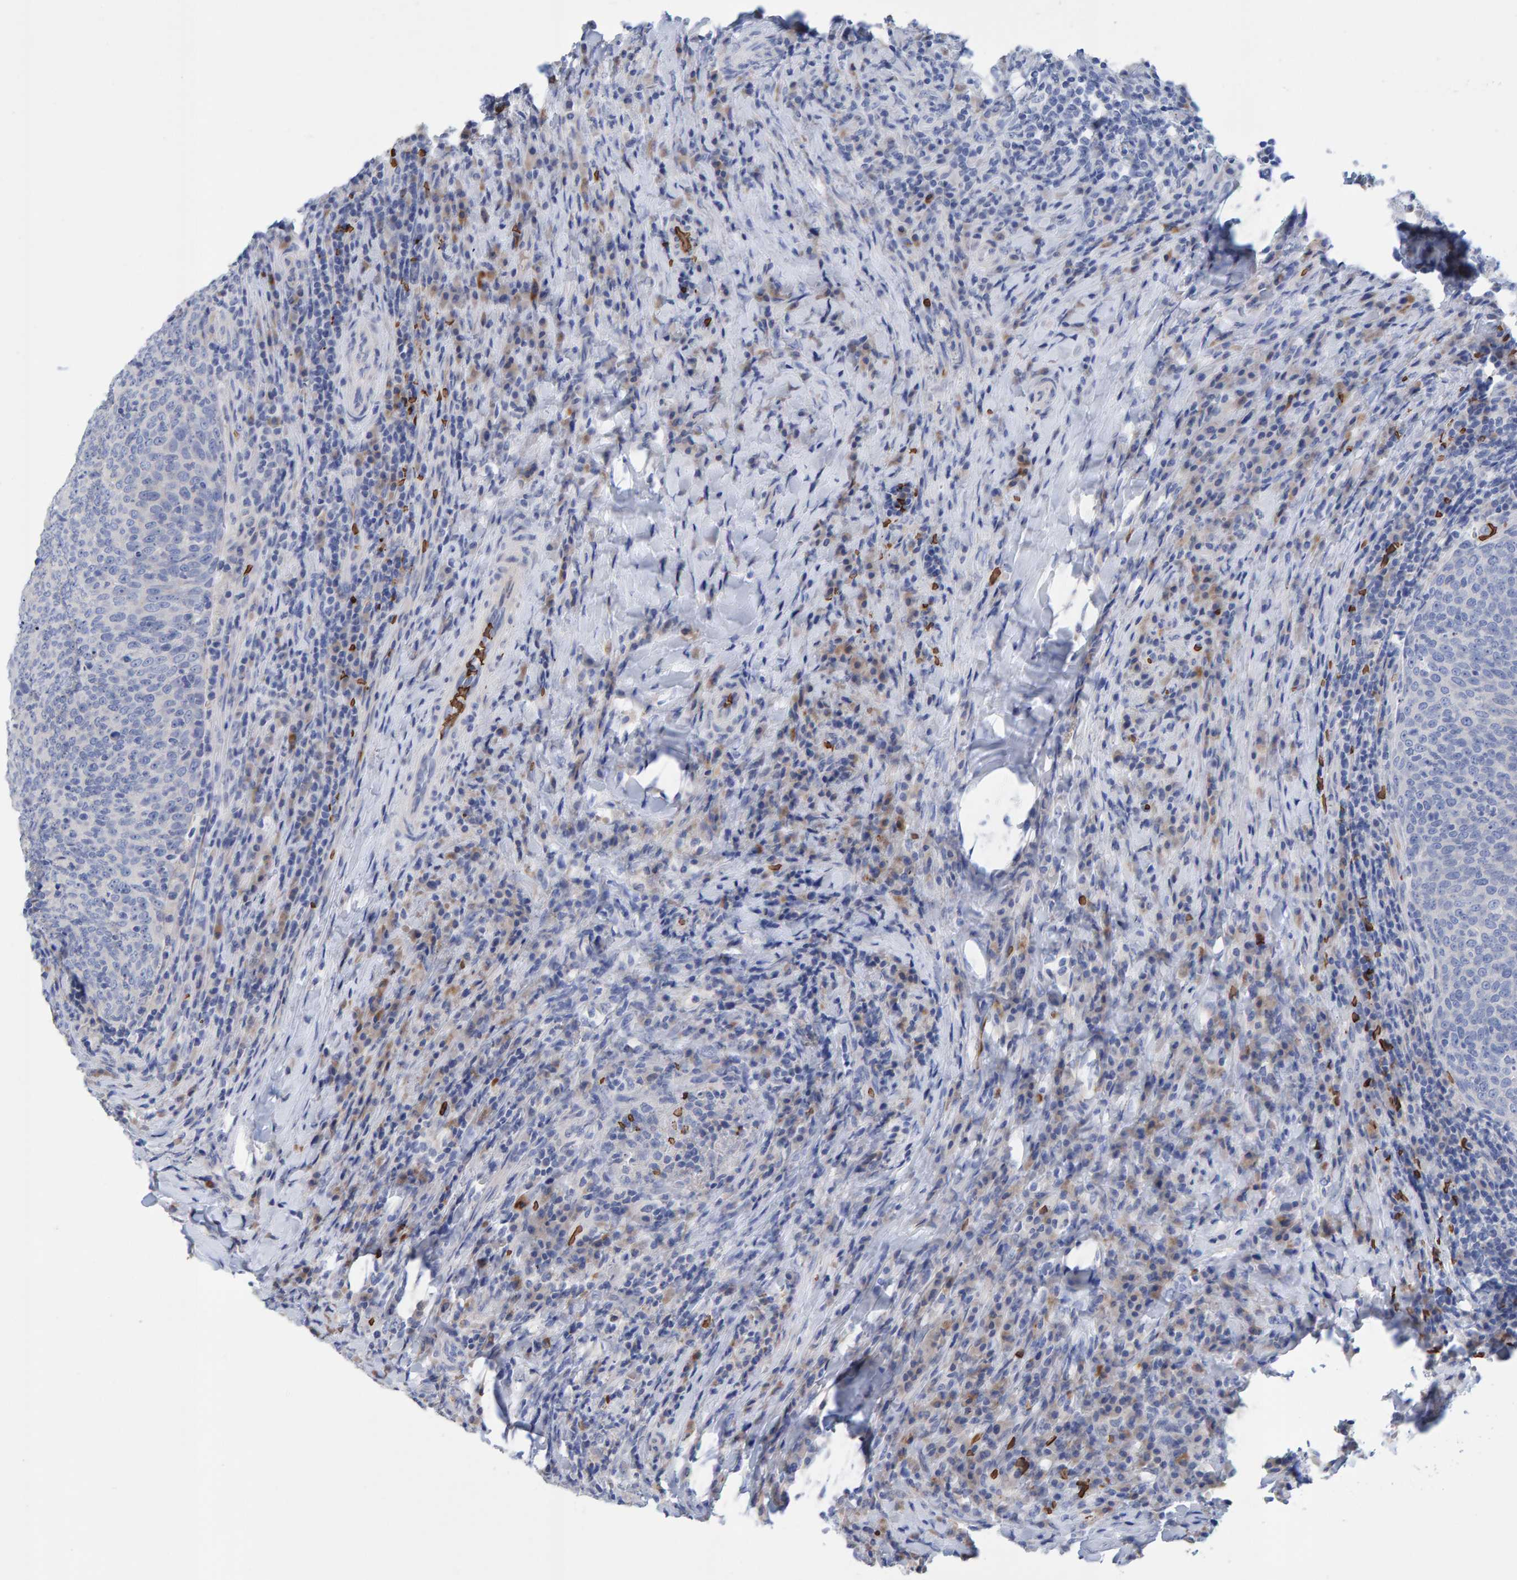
{"staining": {"intensity": "negative", "quantity": "none", "location": "none"}, "tissue": "head and neck cancer", "cell_type": "Tumor cells", "image_type": "cancer", "snomed": [{"axis": "morphology", "description": "Squamous cell carcinoma, NOS"}, {"axis": "morphology", "description": "Squamous cell carcinoma, metastatic, NOS"}, {"axis": "topography", "description": "Lymph node"}, {"axis": "topography", "description": "Head-Neck"}], "caption": "The micrograph reveals no staining of tumor cells in head and neck squamous cell carcinoma.", "gene": "VPS9D1", "patient": {"sex": "male", "age": 62}}